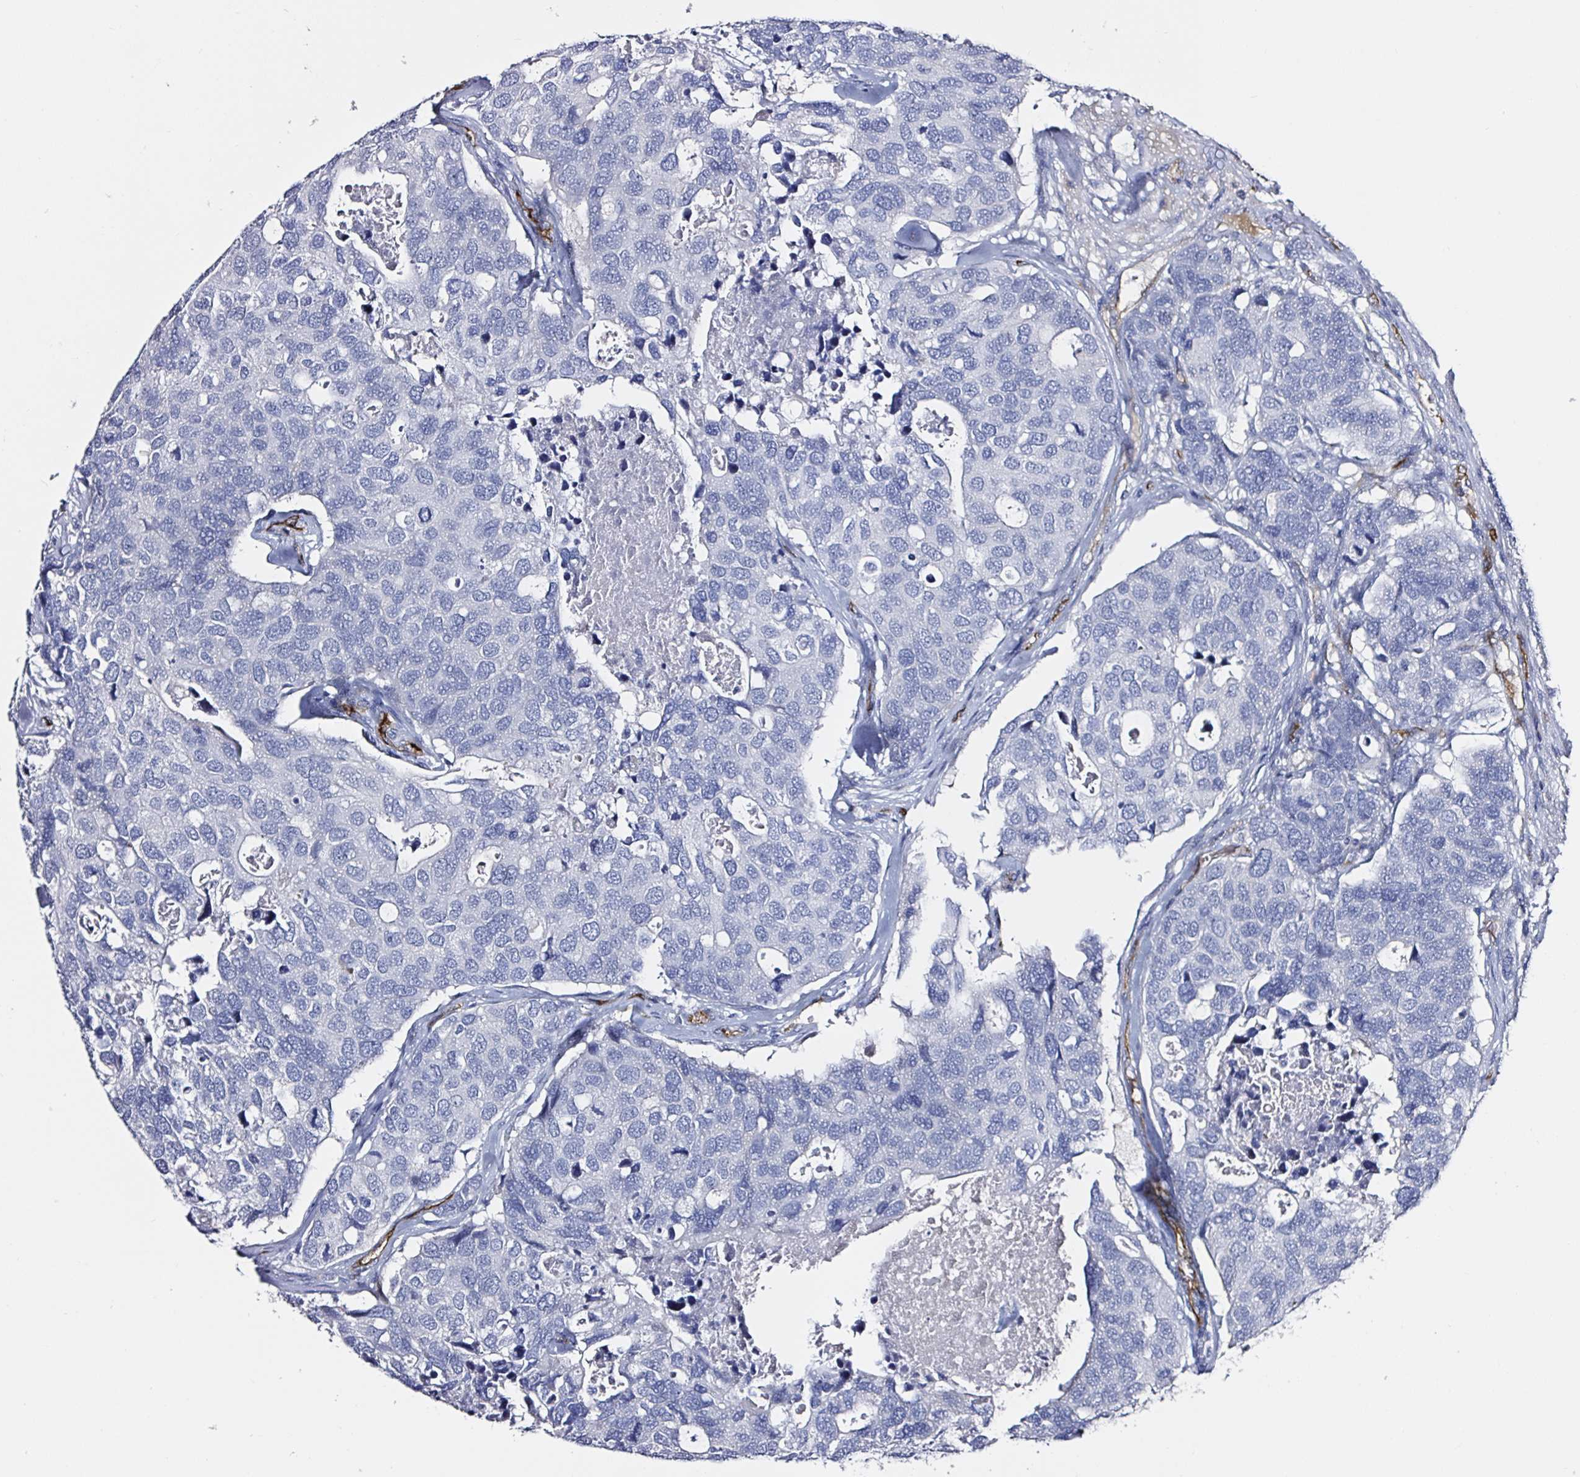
{"staining": {"intensity": "negative", "quantity": "none", "location": "none"}, "tissue": "breast cancer", "cell_type": "Tumor cells", "image_type": "cancer", "snomed": [{"axis": "morphology", "description": "Duct carcinoma"}, {"axis": "topography", "description": "Breast"}], "caption": "A histopathology image of breast cancer stained for a protein exhibits no brown staining in tumor cells.", "gene": "ACSBG2", "patient": {"sex": "female", "age": 83}}